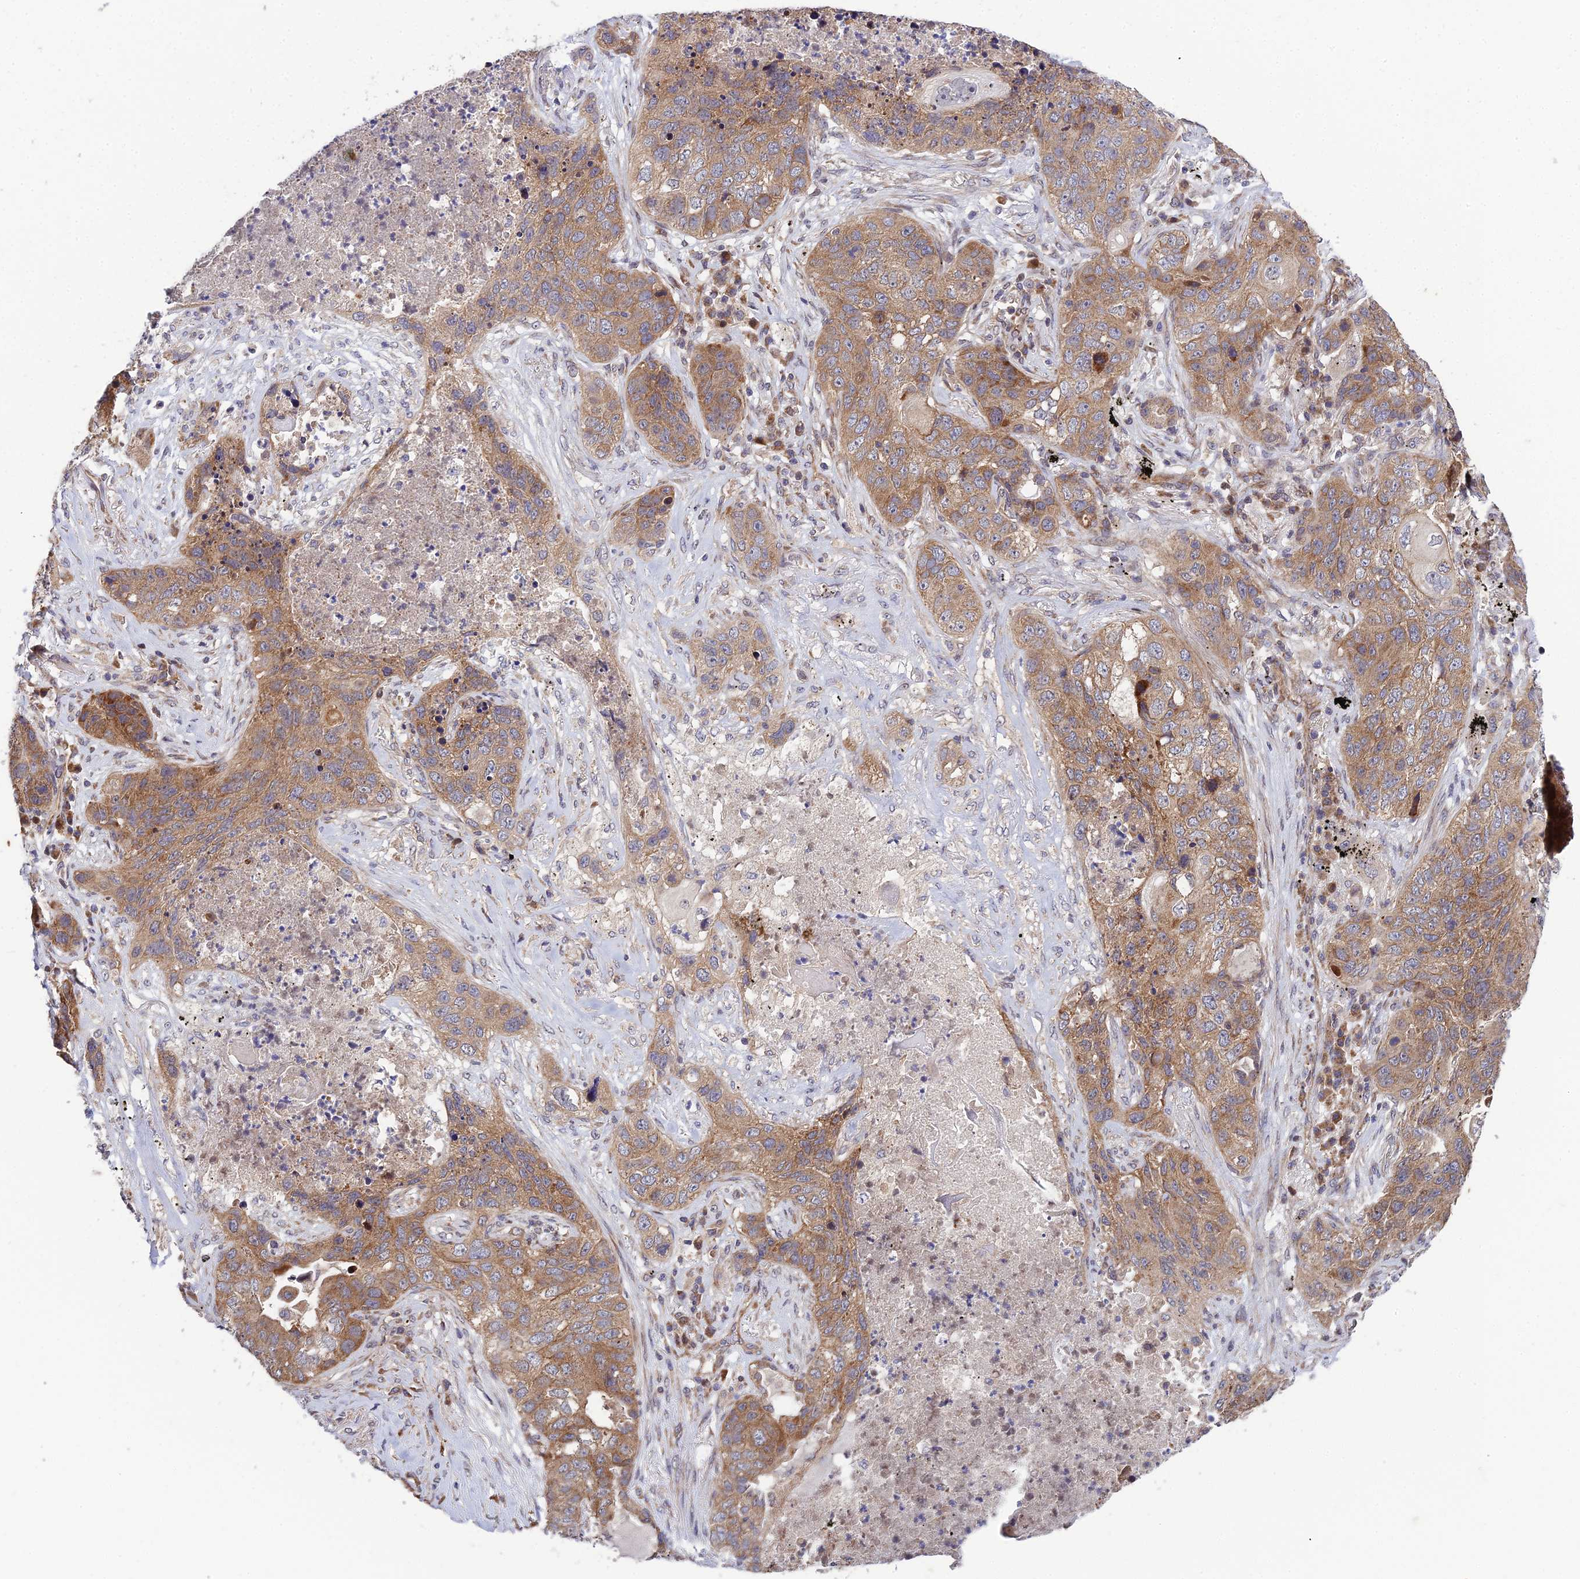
{"staining": {"intensity": "moderate", "quantity": ">75%", "location": "cytoplasmic/membranous"}, "tissue": "lung cancer", "cell_type": "Tumor cells", "image_type": "cancer", "snomed": [{"axis": "morphology", "description": "Squamous cell carcinoma, NOS"}, {"axis": "topography", "description": "Lung"}], "caption": "A medium amount of moderate cytoplasmic/membranous expression is present in approximately >75% of tumor cells in lung cancer tissue. The protein of interest is shown in brown color, while the nuclei are stained blue.", "gene": "PLEKHG2", "patient": {"sex": "female", "age": 63}}